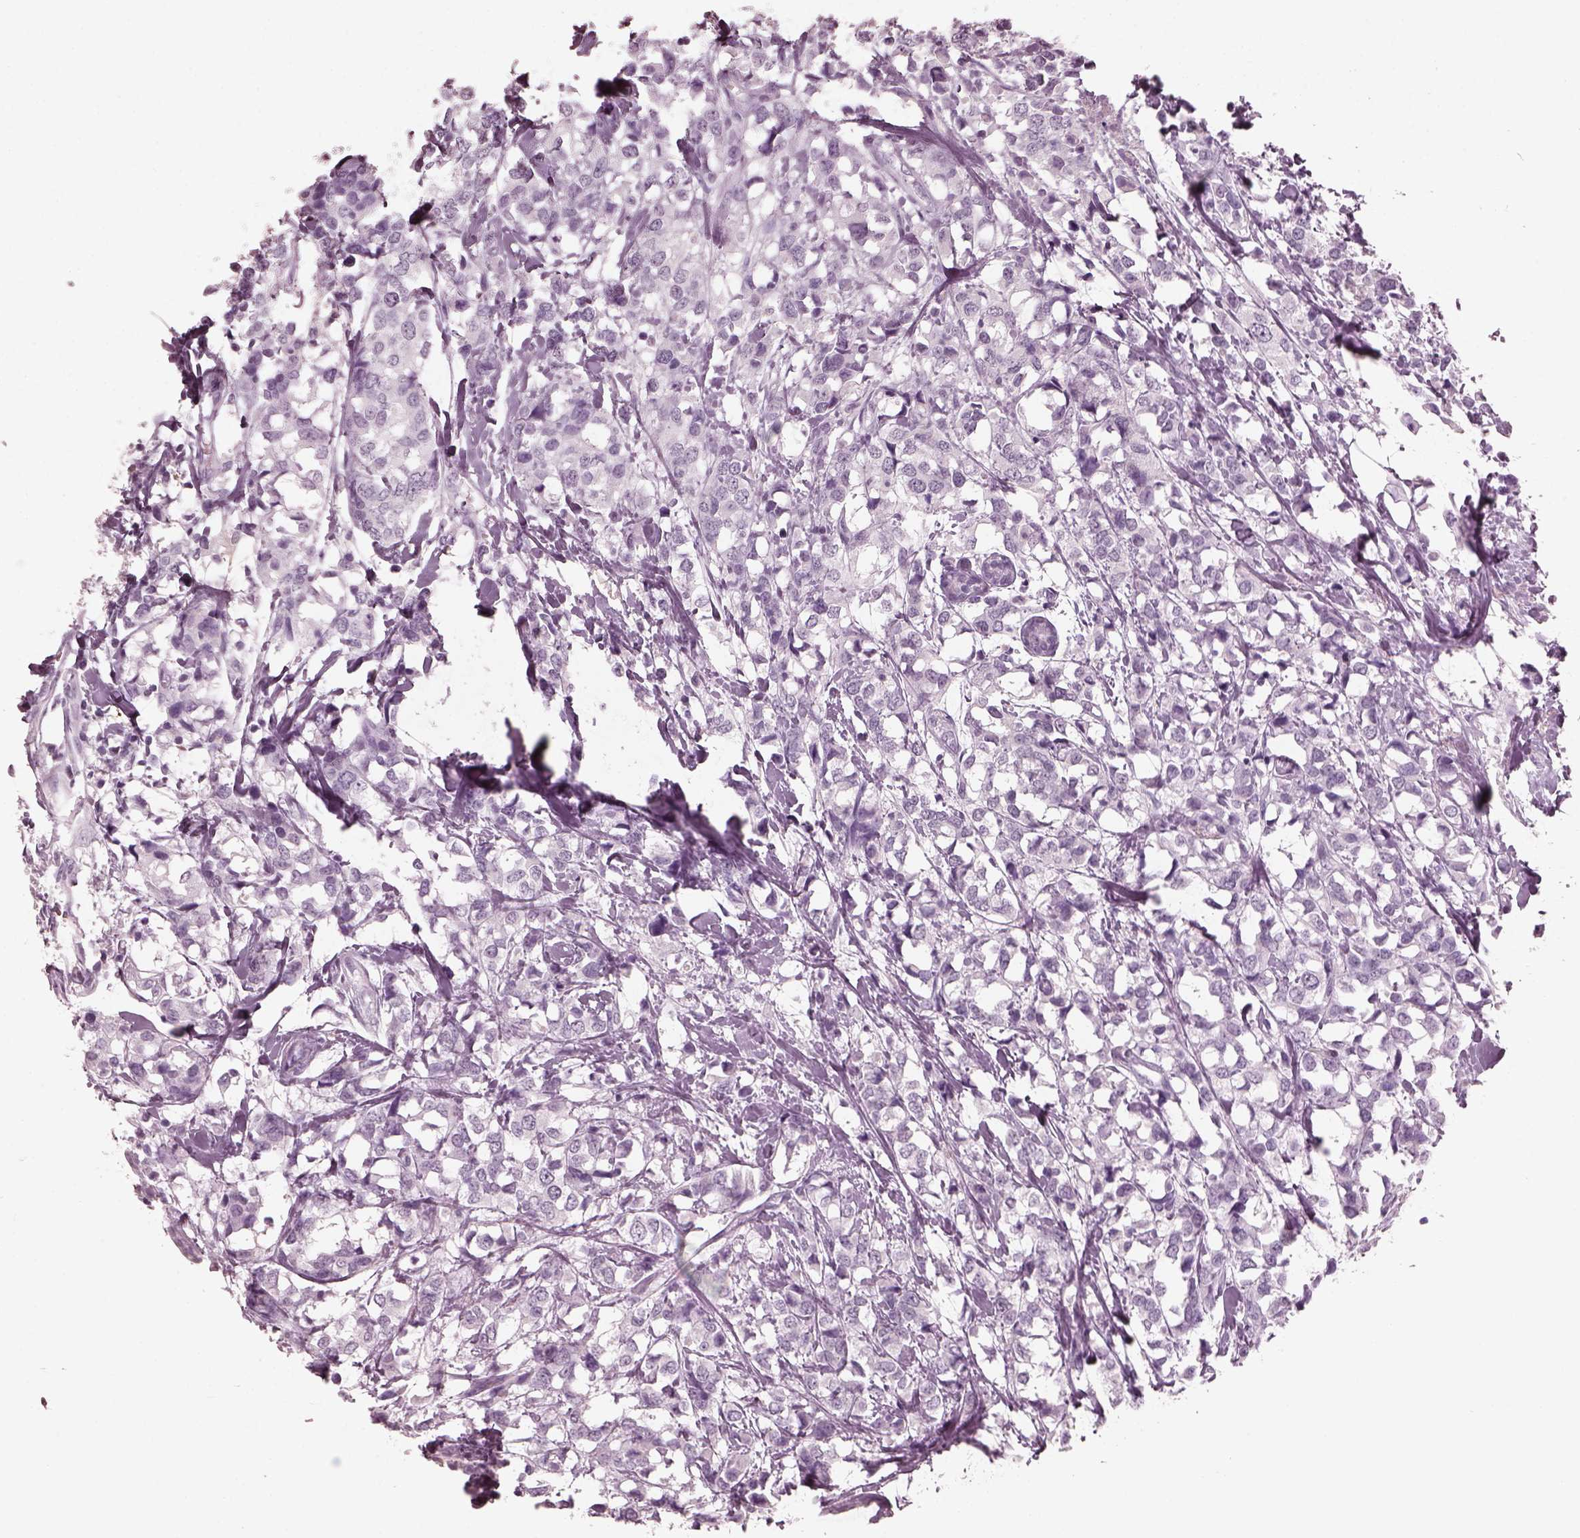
{"staining": {"intensity": "negative", "quantity": "none", "location": "none"}, "tissue": "breast cancer", "cell_type": "Tumor cells", "image_type": "cancer", "snomed": [{"axis": "morphology", "description": "Lobular carcinoma"}, {"axis": "topography", "description": "Breast"}], "caption": "Immunohistochemistry (IHC) of human lobular carcinoma (breast) displays no expression in tumor cells.", "gene": "C2orf81", "patient": {"sex": "female", "age": 59}}